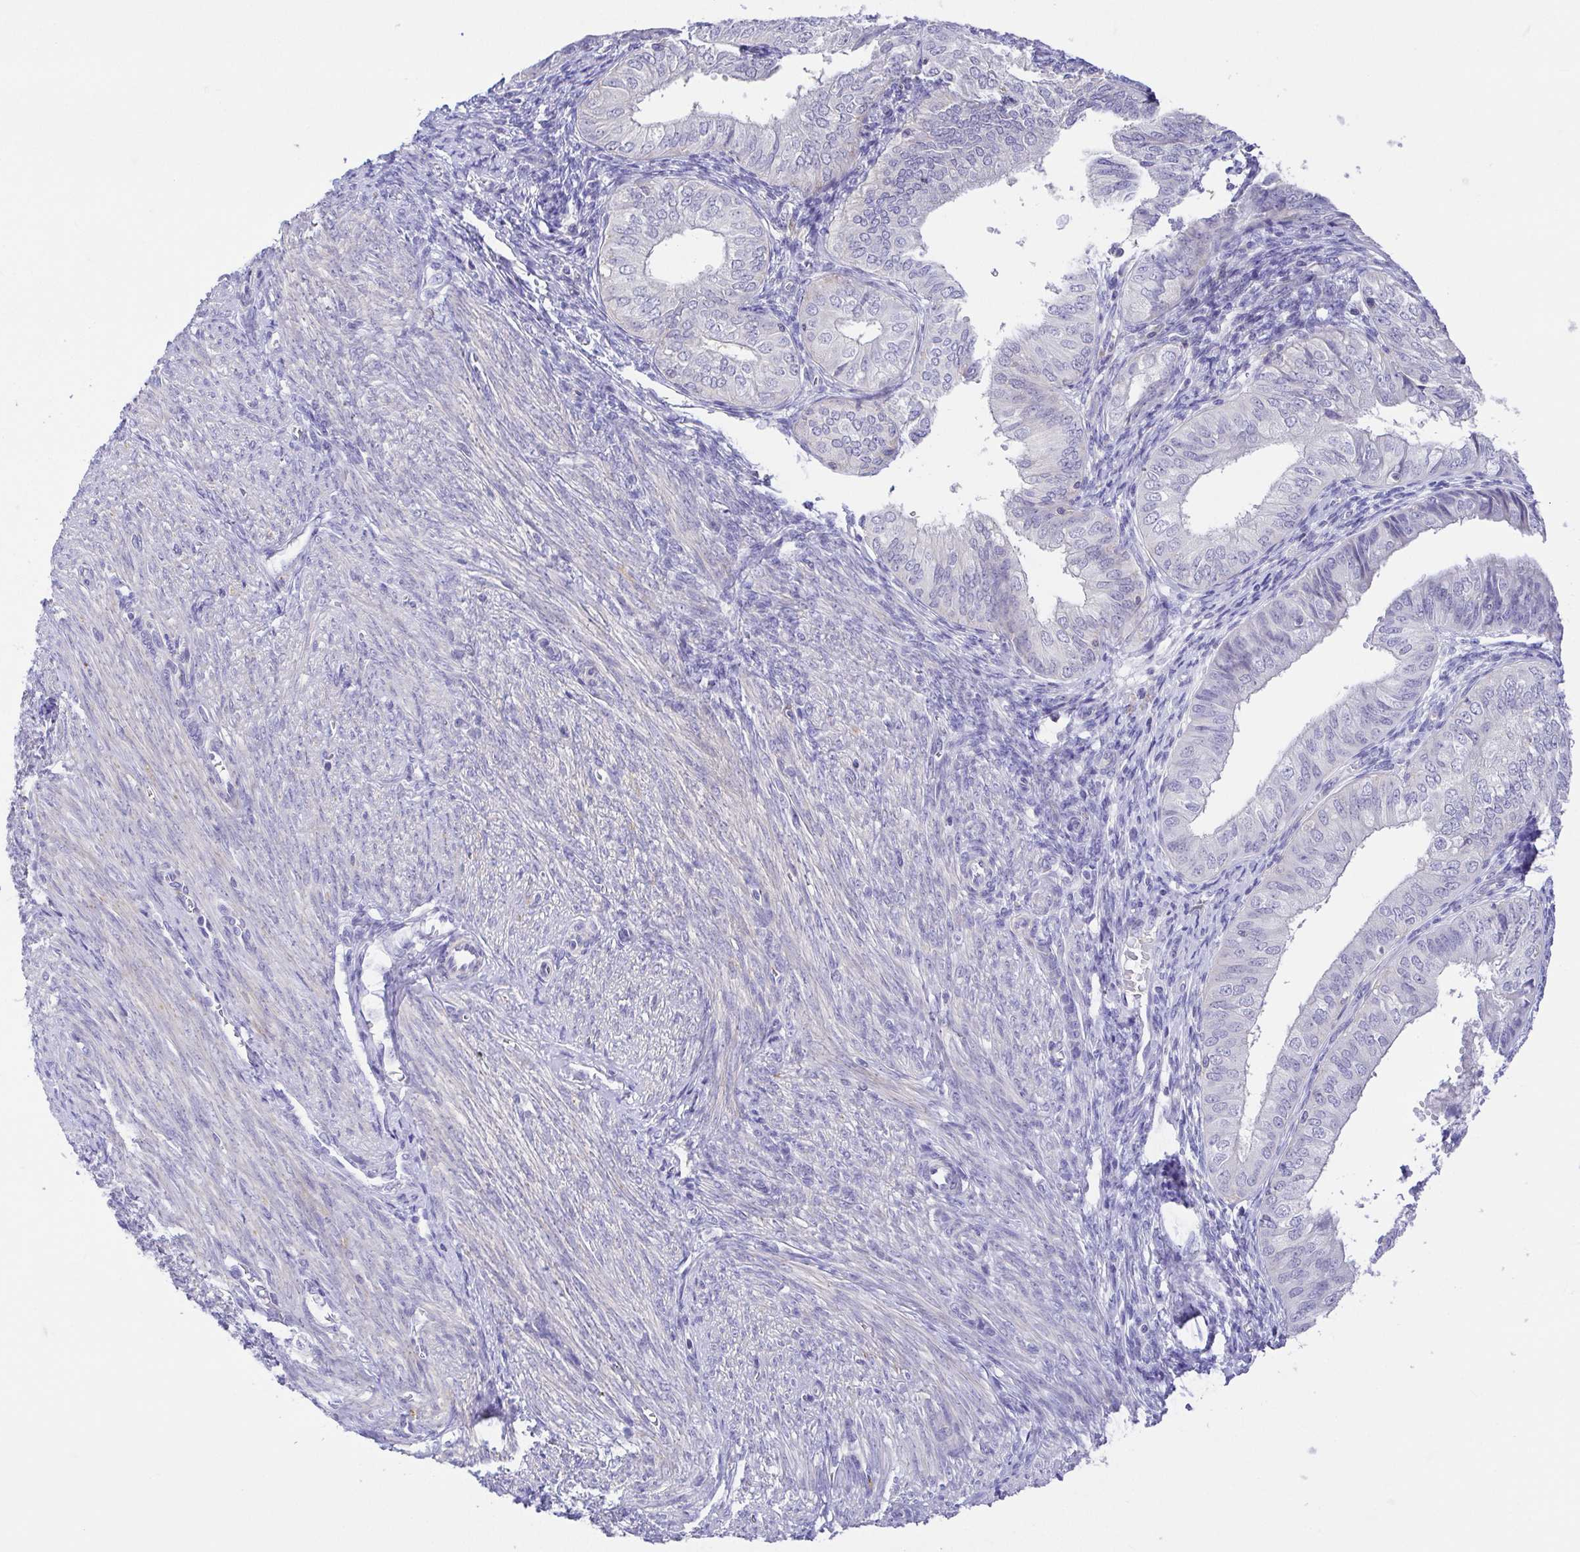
{"staining": {"intensity": "negative", "quantity": "none", "location": "none"}, "tissue": "endometrial cancer", "cell_type": "Tumor cells", "image_type": "cancer", "snomed": [{"axis": "morphology", "description": "Adenocarcinoma, NOS"}, {"axis": "topography", "description": "Endometrium"}], "caption": "The IHC histopathology image has no significant positivity in tumor cells of endometrial adenocarcinoma tissue.", "gene": "PRR14L", "patient": {"sex": "female", "age": 58}}